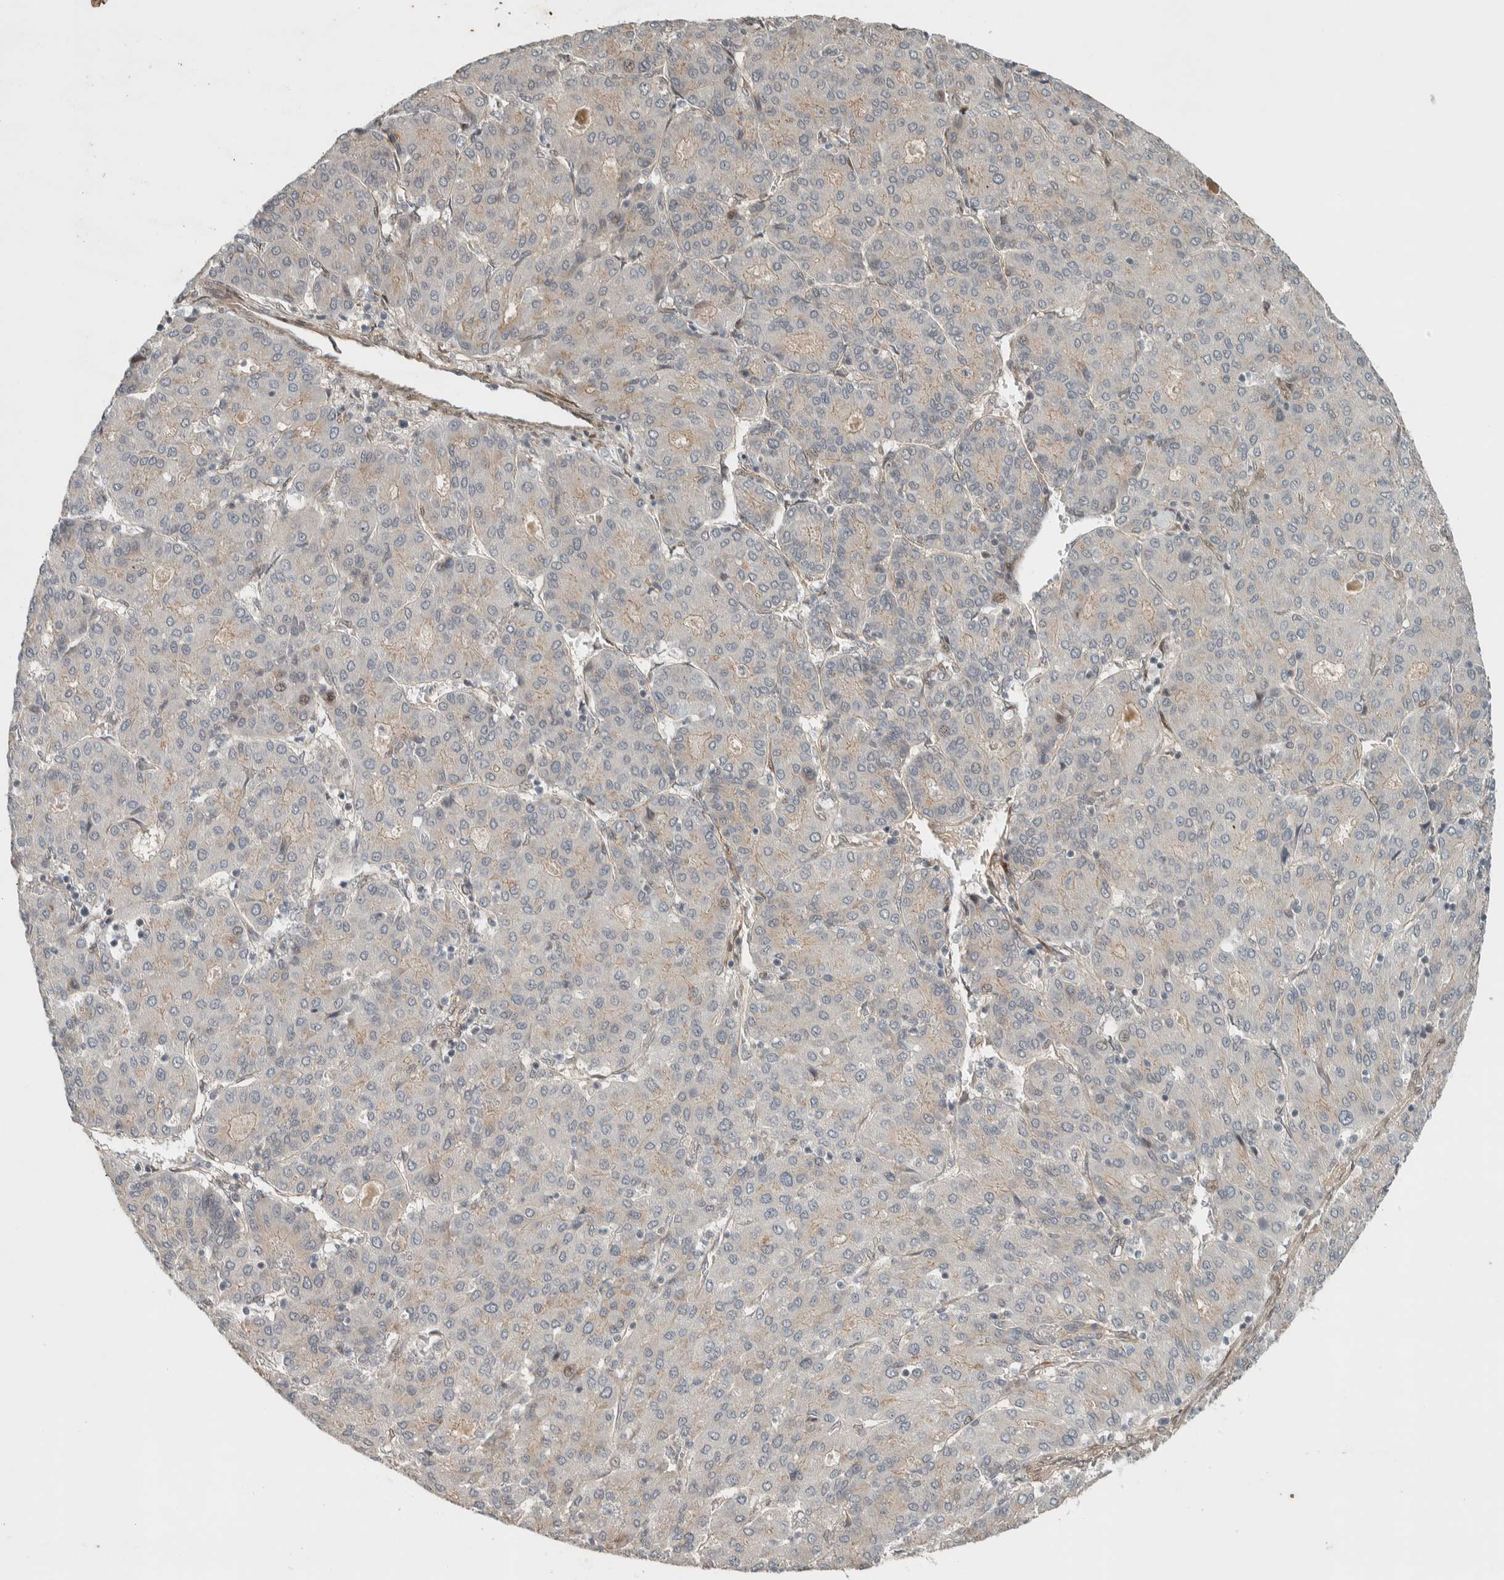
{"staining": {"intensity": "weak", "quantity": "<25%", "location": "cytoplasmic/membranous"}, "tissue": "liver cancer", "cell_type": "Tumor cells", "image_type": "cancer", "snomed": [{"axis": "morphology", "description": "Carcinoma, Hepatocellular, NOS"}, {"axis": "topography", "description": "Liver"}], "caption": "High power microscopy micrograph of an IHC photomicrograph of hepatocellular carcinoma (liver), revealing no significant expression in tumor cells.", "gene": "STXBP4", "patient": {"sex": "male", "age": 65}}